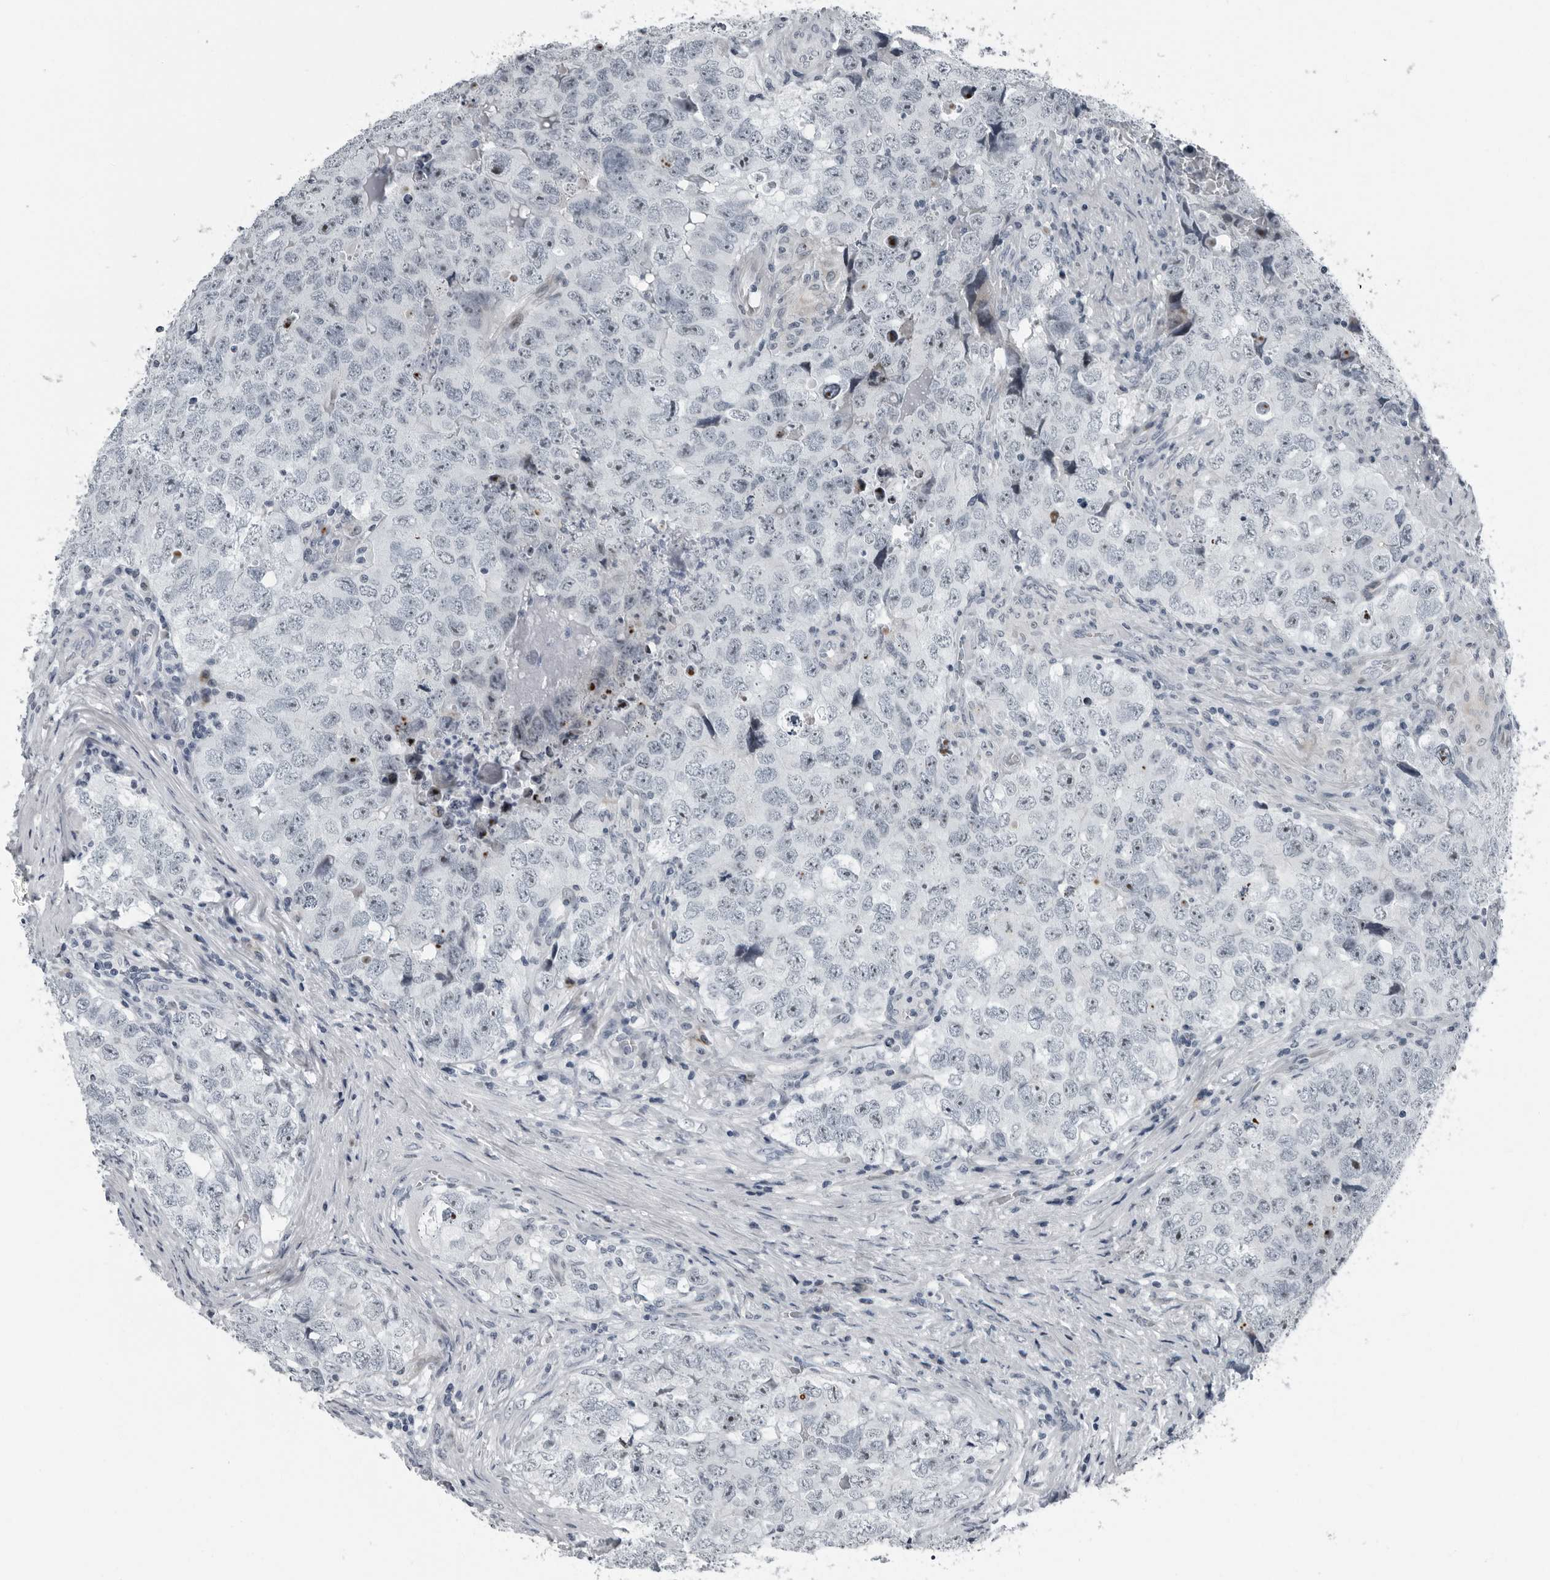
{"staining": {"intensity": "weak", "quantity": "<25%", "location": "nuclear"}, "tissue": "testis cancer", "cell_type": "Tumor cells", "image_type": "cancer", "snomed": [{"axis": "morphology", "description": "Seminoma, NOS"}, {"axis": "morphology", "description": "Carcinoma, Embryonal, NOS"}, {"axis": "topography", "description": "Testis"}], "caption": "IHC of testis cancer (embryonal carcinoma) exhibits no staining in tumor cells. (DAB (3,3'-diaminobenzidine) immunohistochemistry (IHC) with hematoxylin counter stain).", "gene": "PDCD11", "patient": {"sex": "male", "age": 43}}